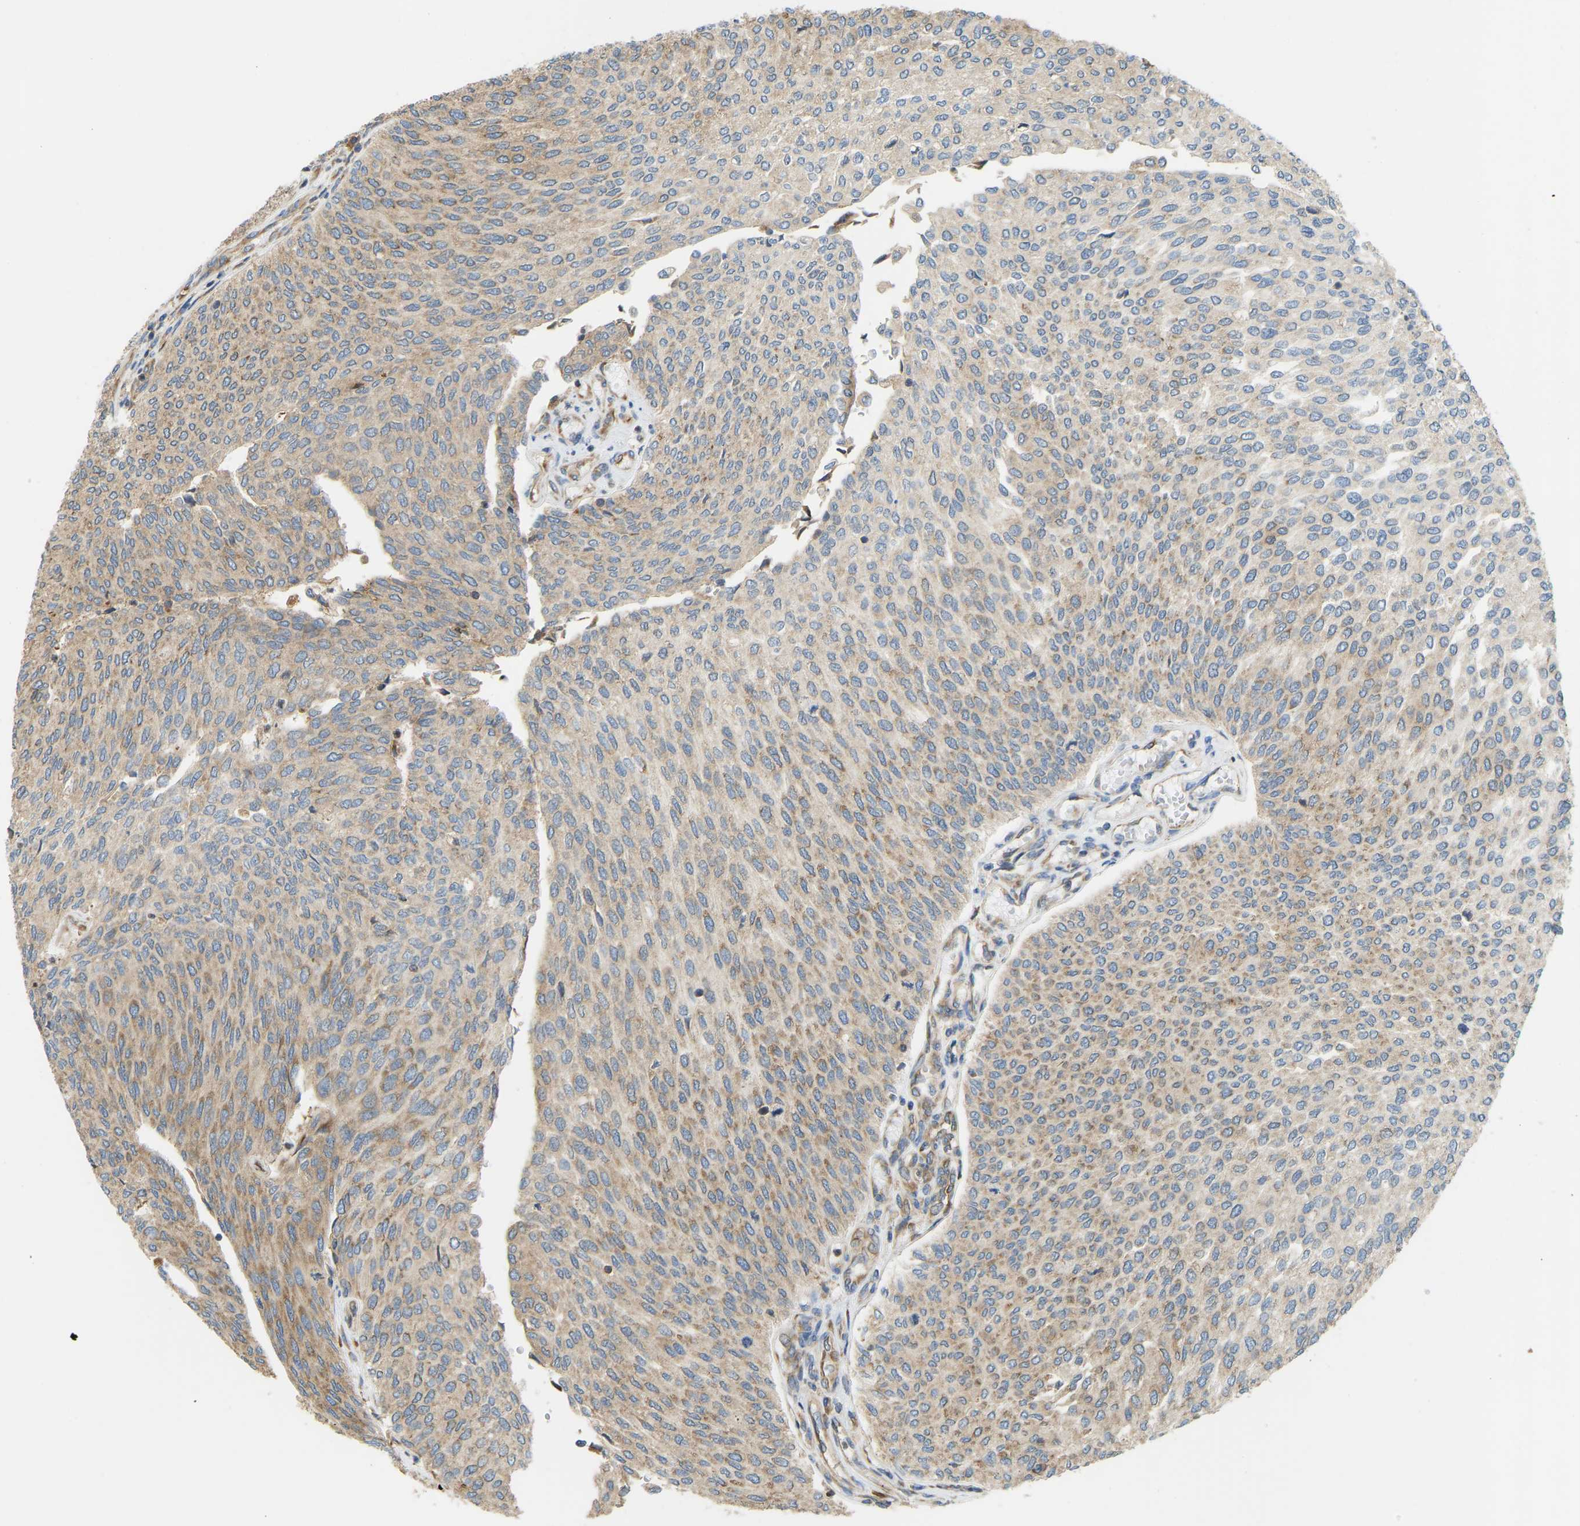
{"staining": {"intensity": "moderate", "quantity": ">75%", "location": "cytoplasmic/membranous"}, "tissue": "urothelial cancer", "cell_type": "Tumor cells", "image_type": "cancer", "snomed": [{"axis": "morphology", "description": "Urothelial carcinoma, Low grade"}, {"axis": "topography", "description": "Urinary bladder"}], "caption": "Protein expression analysis of human urothelial cancer reveals moderate cytoplasmic/membranous staining in about >75% of tumor cells. (DAB IHC, brown staining for protein, blue staining for nuclei).", "gene": "RPS6KB2", "patient": {"sex": "female", "age": 79}}